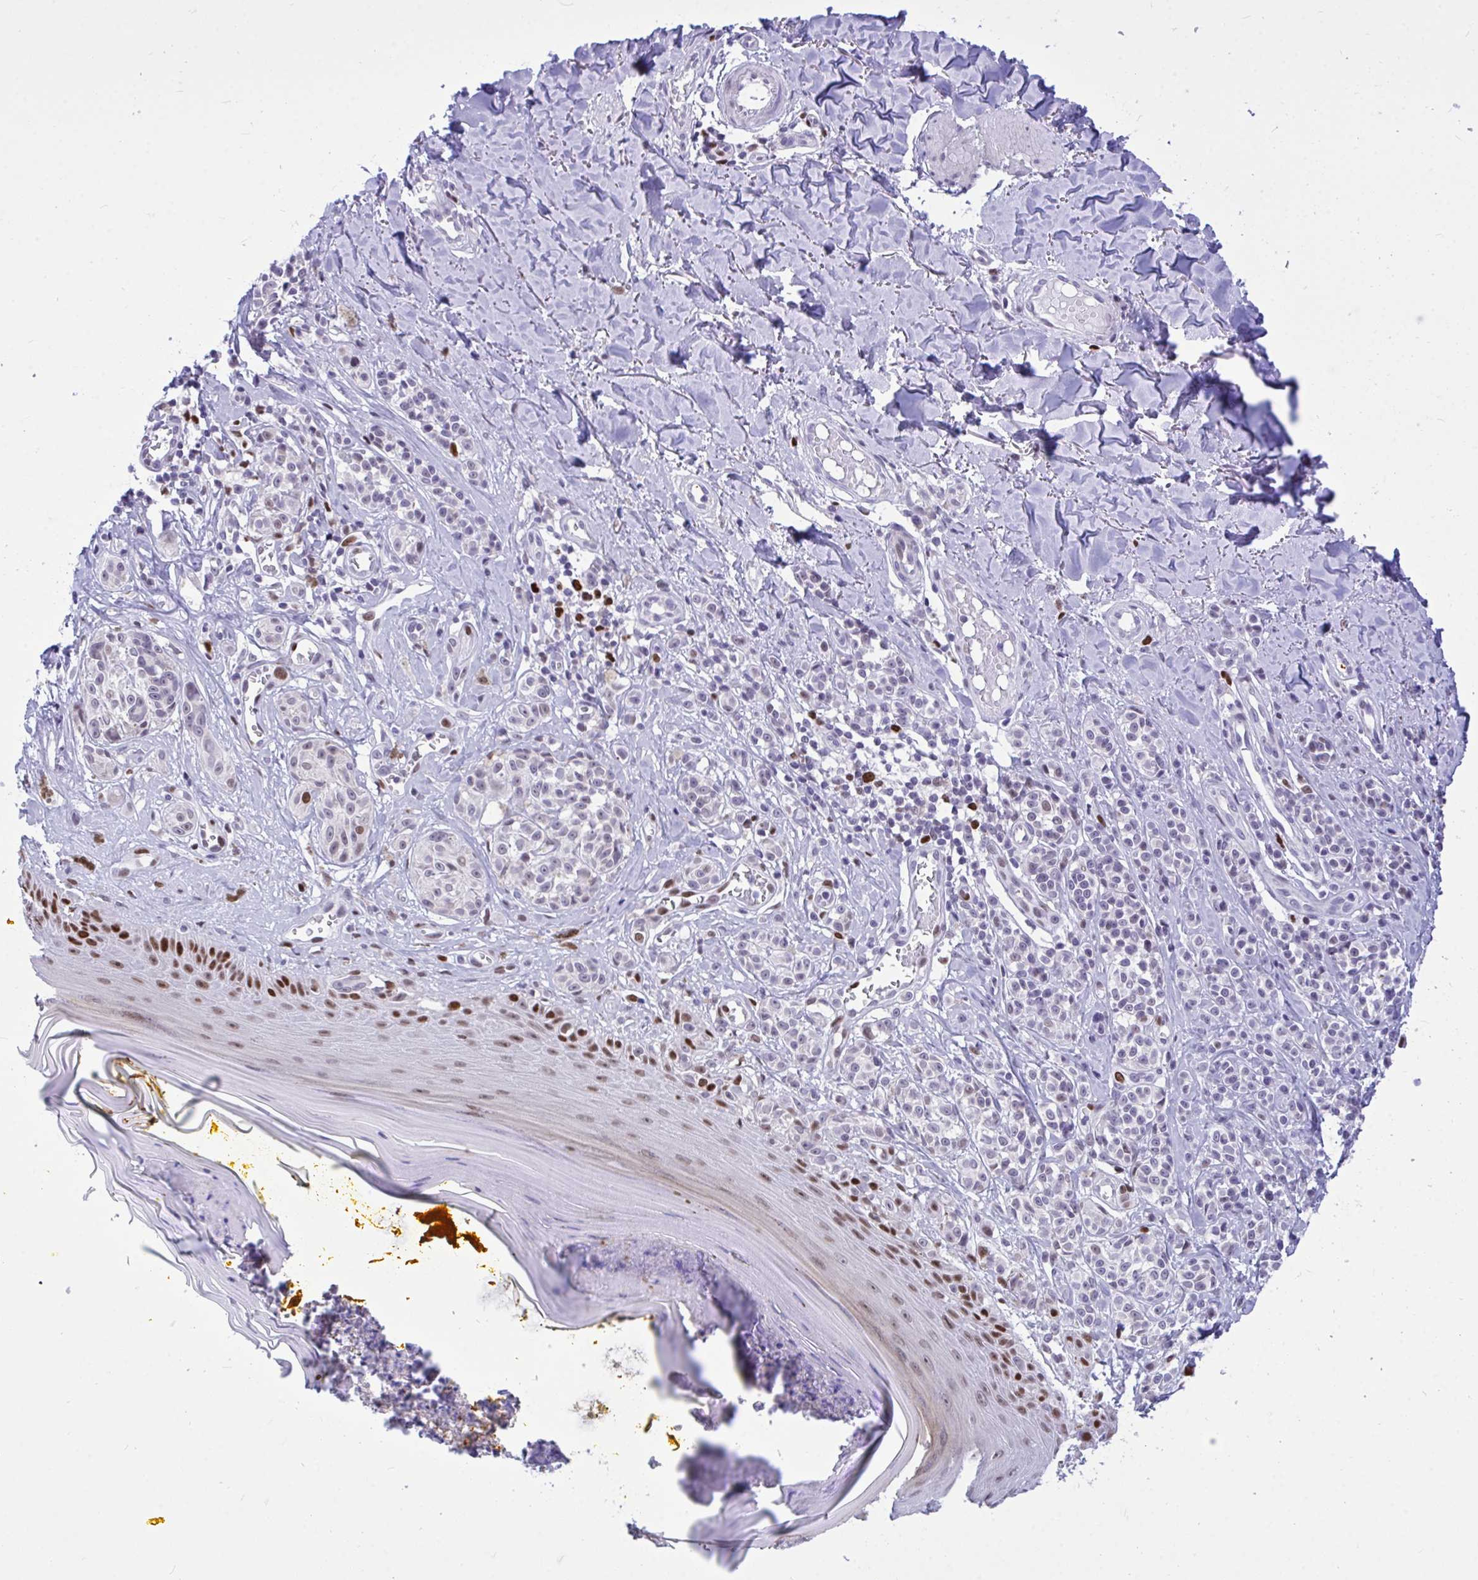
{"staining": {"intensity": "strong", "quantity": "<25%", "location": "nuclear"}, "tissue": "melanoma", "cell_type": "Tumor cells", "image_type": "cancer", "snomed": [{"axis": "morphology", "description": "Malignant melanoma, NOS"}, {"axis": "topography", "description": "Skin"}], "caption": "This image exhibits IHC staining of human malignant melanoma, with medium strong nuclear positivity in approximately <25% of tumor cells.", "gene": "C1QL2", "patient": {"sex": "male", "age": 74}}